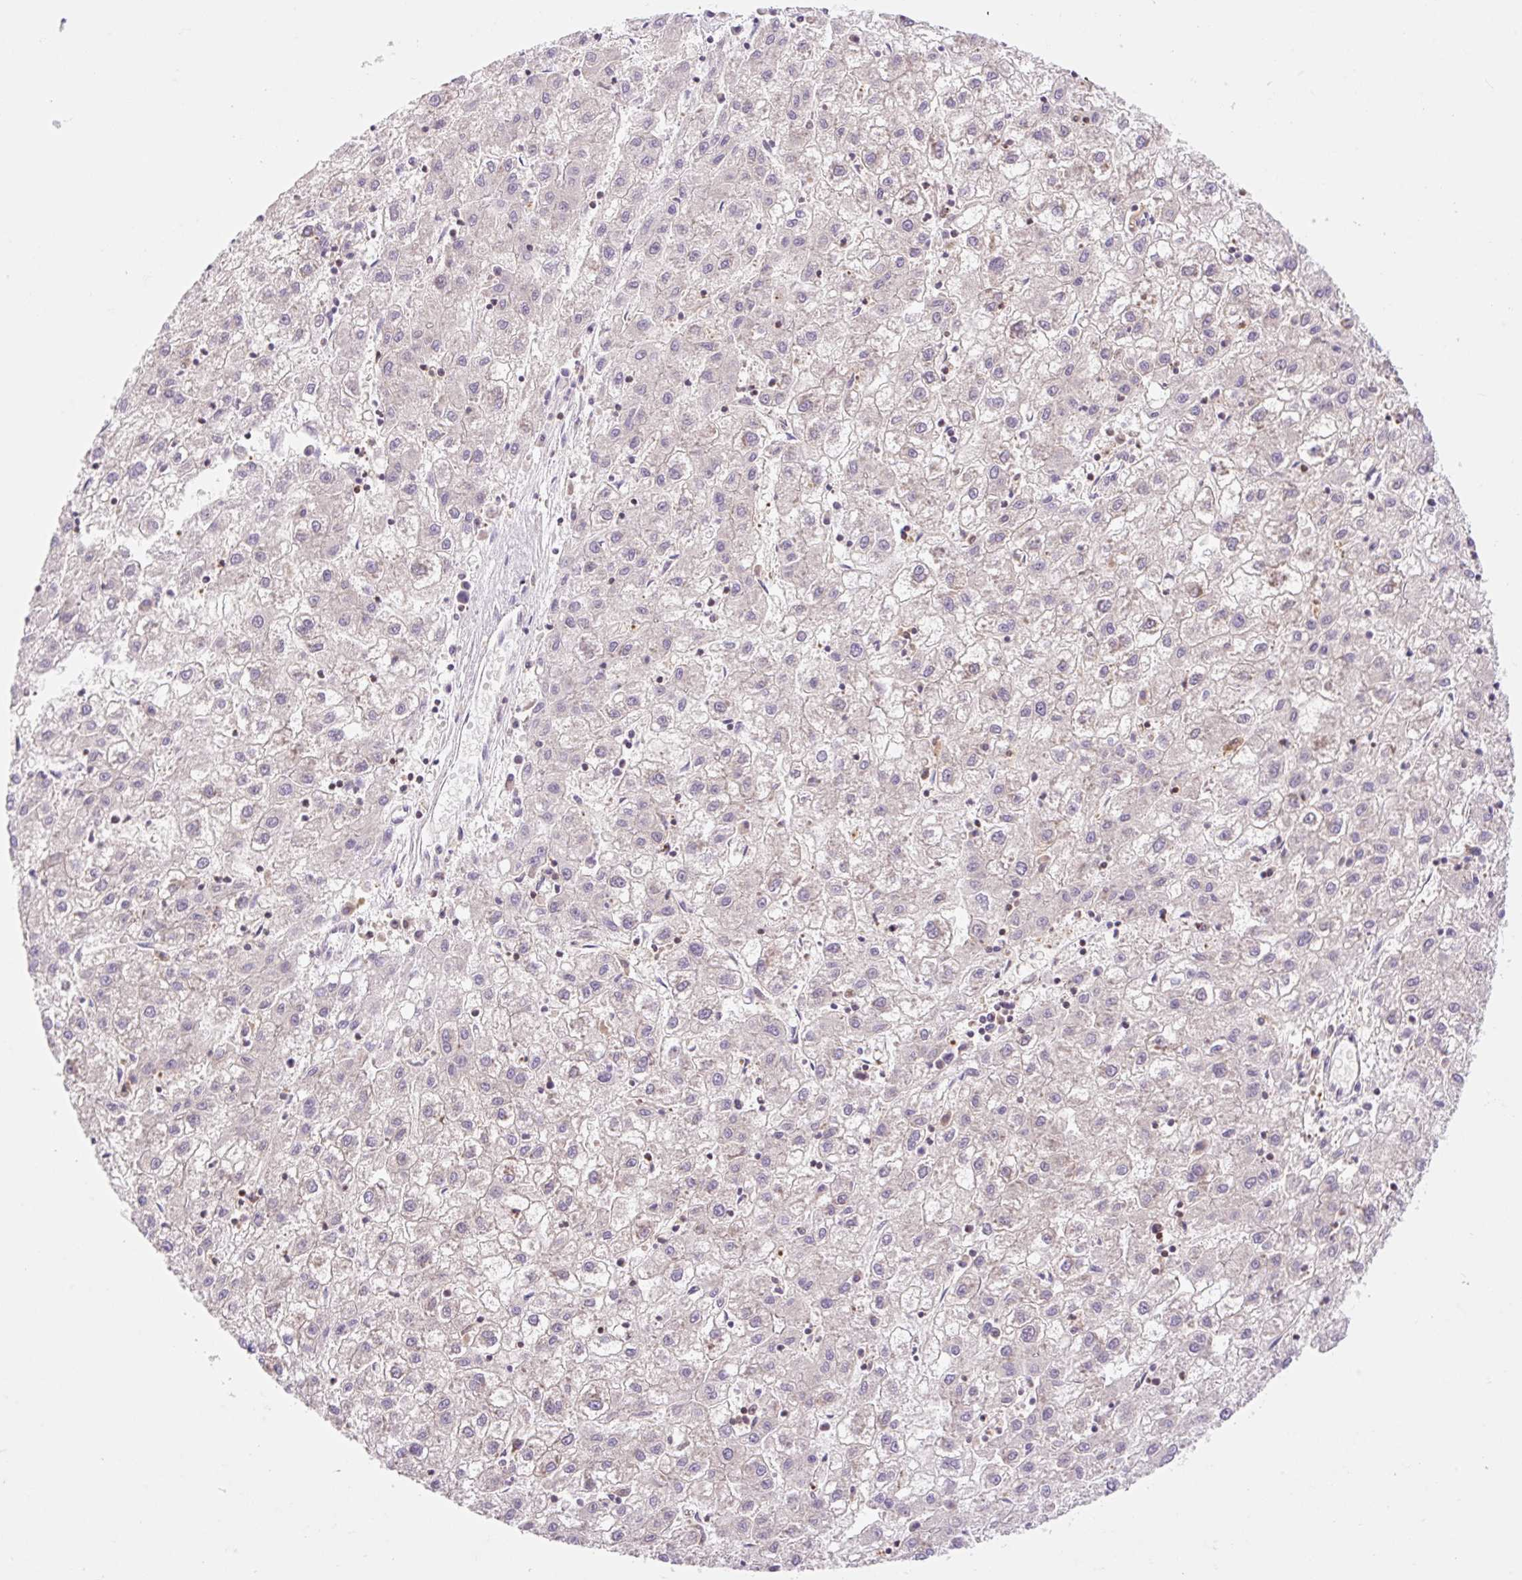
{"staining": {"intensity": "negative", "quantity": "none", "location": "none"}, "tissue": "liver cancer", "cell_type": "Tumor cells", "image_type": "cancer", "snomed": [{"axis": "morphology", "description": "Carcinoma, Hepatocellular, NOS"}, {"axis": "topography", "description": "Liver"}], "caption": "Image shows no protein expression in tumor cells of hepatocellular carcinoma (liver) tissue.", "gene": "VPS4A", "patient": {"sex": "male", "age": 72}}